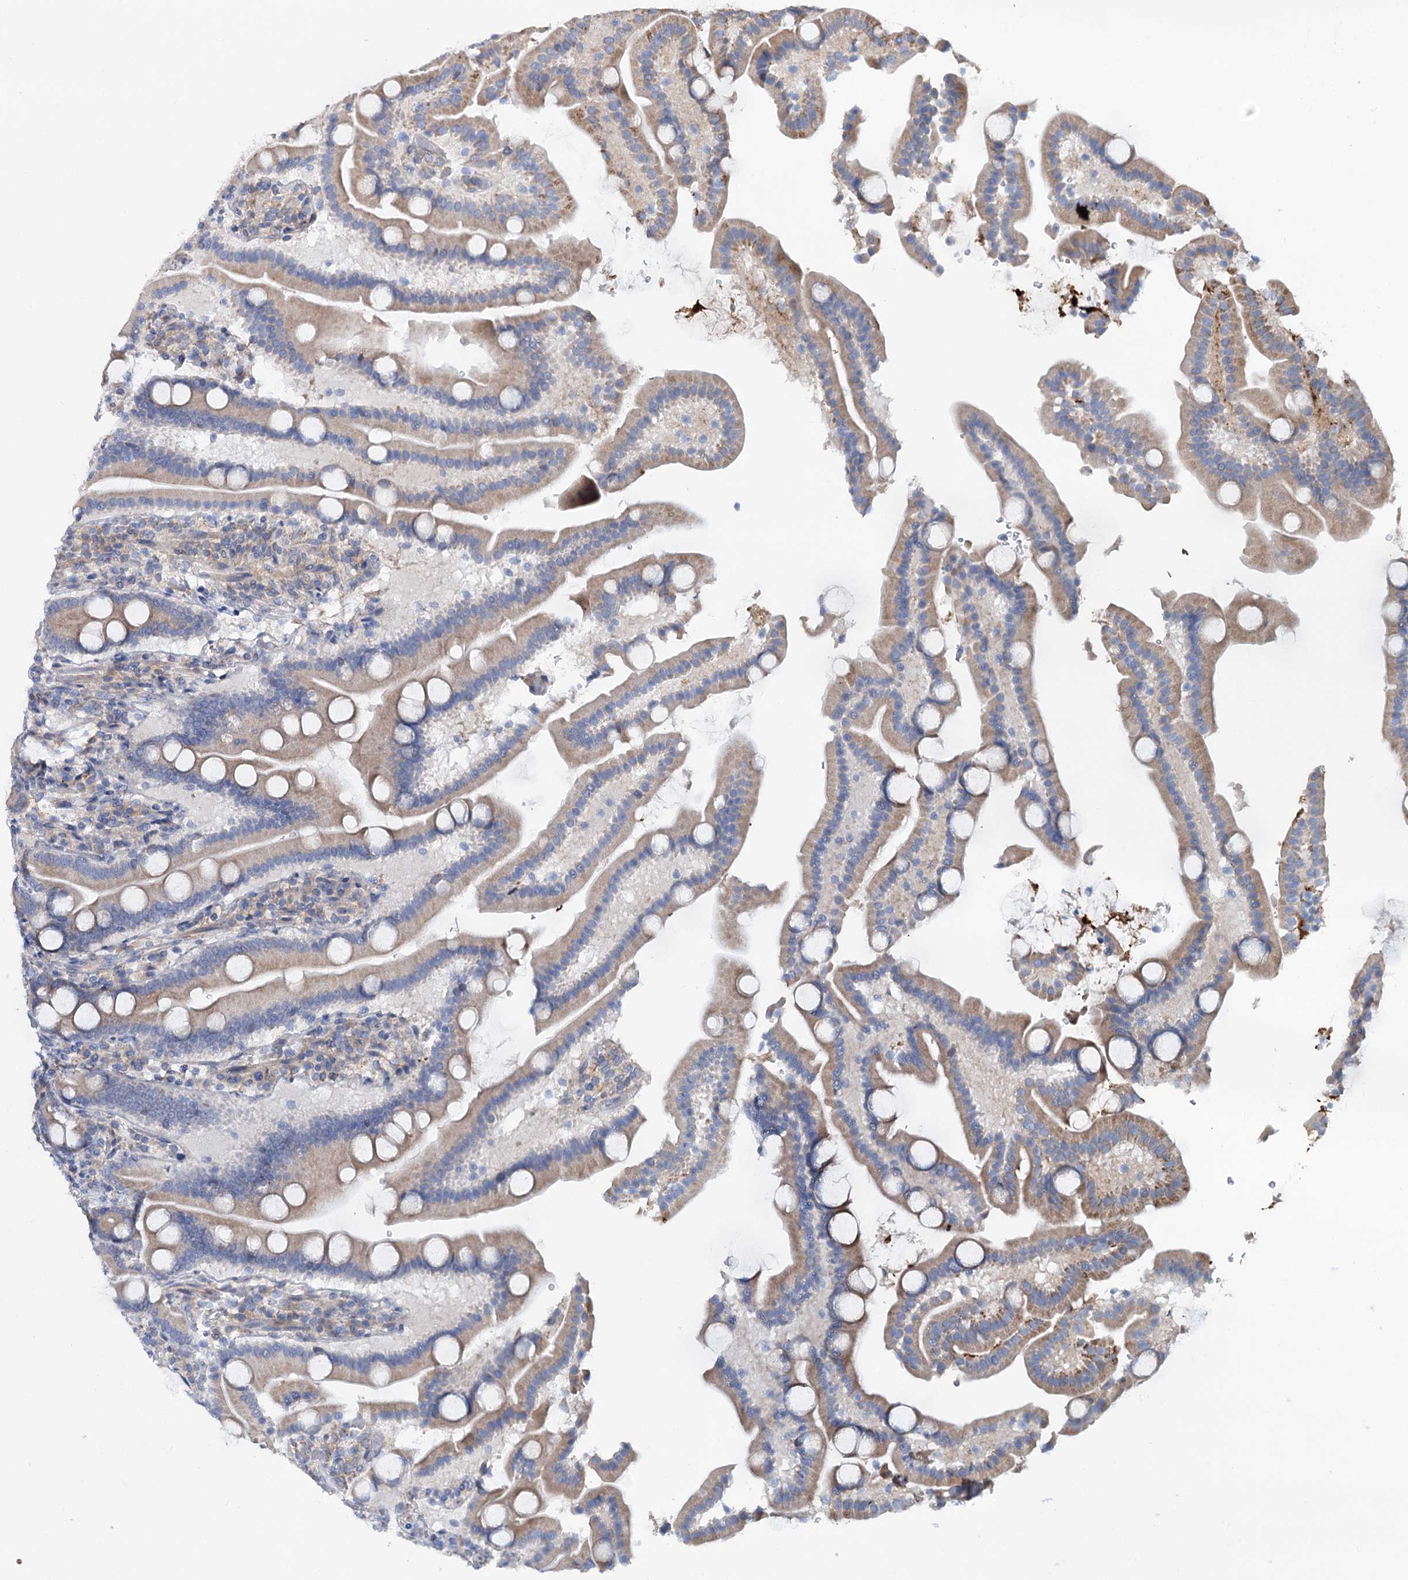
{"staining": {"intensity": "moderate", "quantity": ">75%", "location": "cytoplasmic/membranous"}, "tissue": "duodenum", "cell_type": "Glandular cells", "image_type": "normal", "snomed": [{"axis": "morphology", "description": "Normal tissue, NOS"}, {"axis": "topography", "description": "Duodenum"}], "caption": "IHC staining of benign duodenum, which shows medium levels of moderate cytoplasmic/membranous staining in approximately >75% of glandular cells indicating moderate cytoplasmic/membranous protein staining. The staining was performed using DAB (brown) for protein detection and nuclei were counterstained in hematoxylin (blue).", "gene": "PTDSS2", "patient": {"sex": "male", "age": 55}}